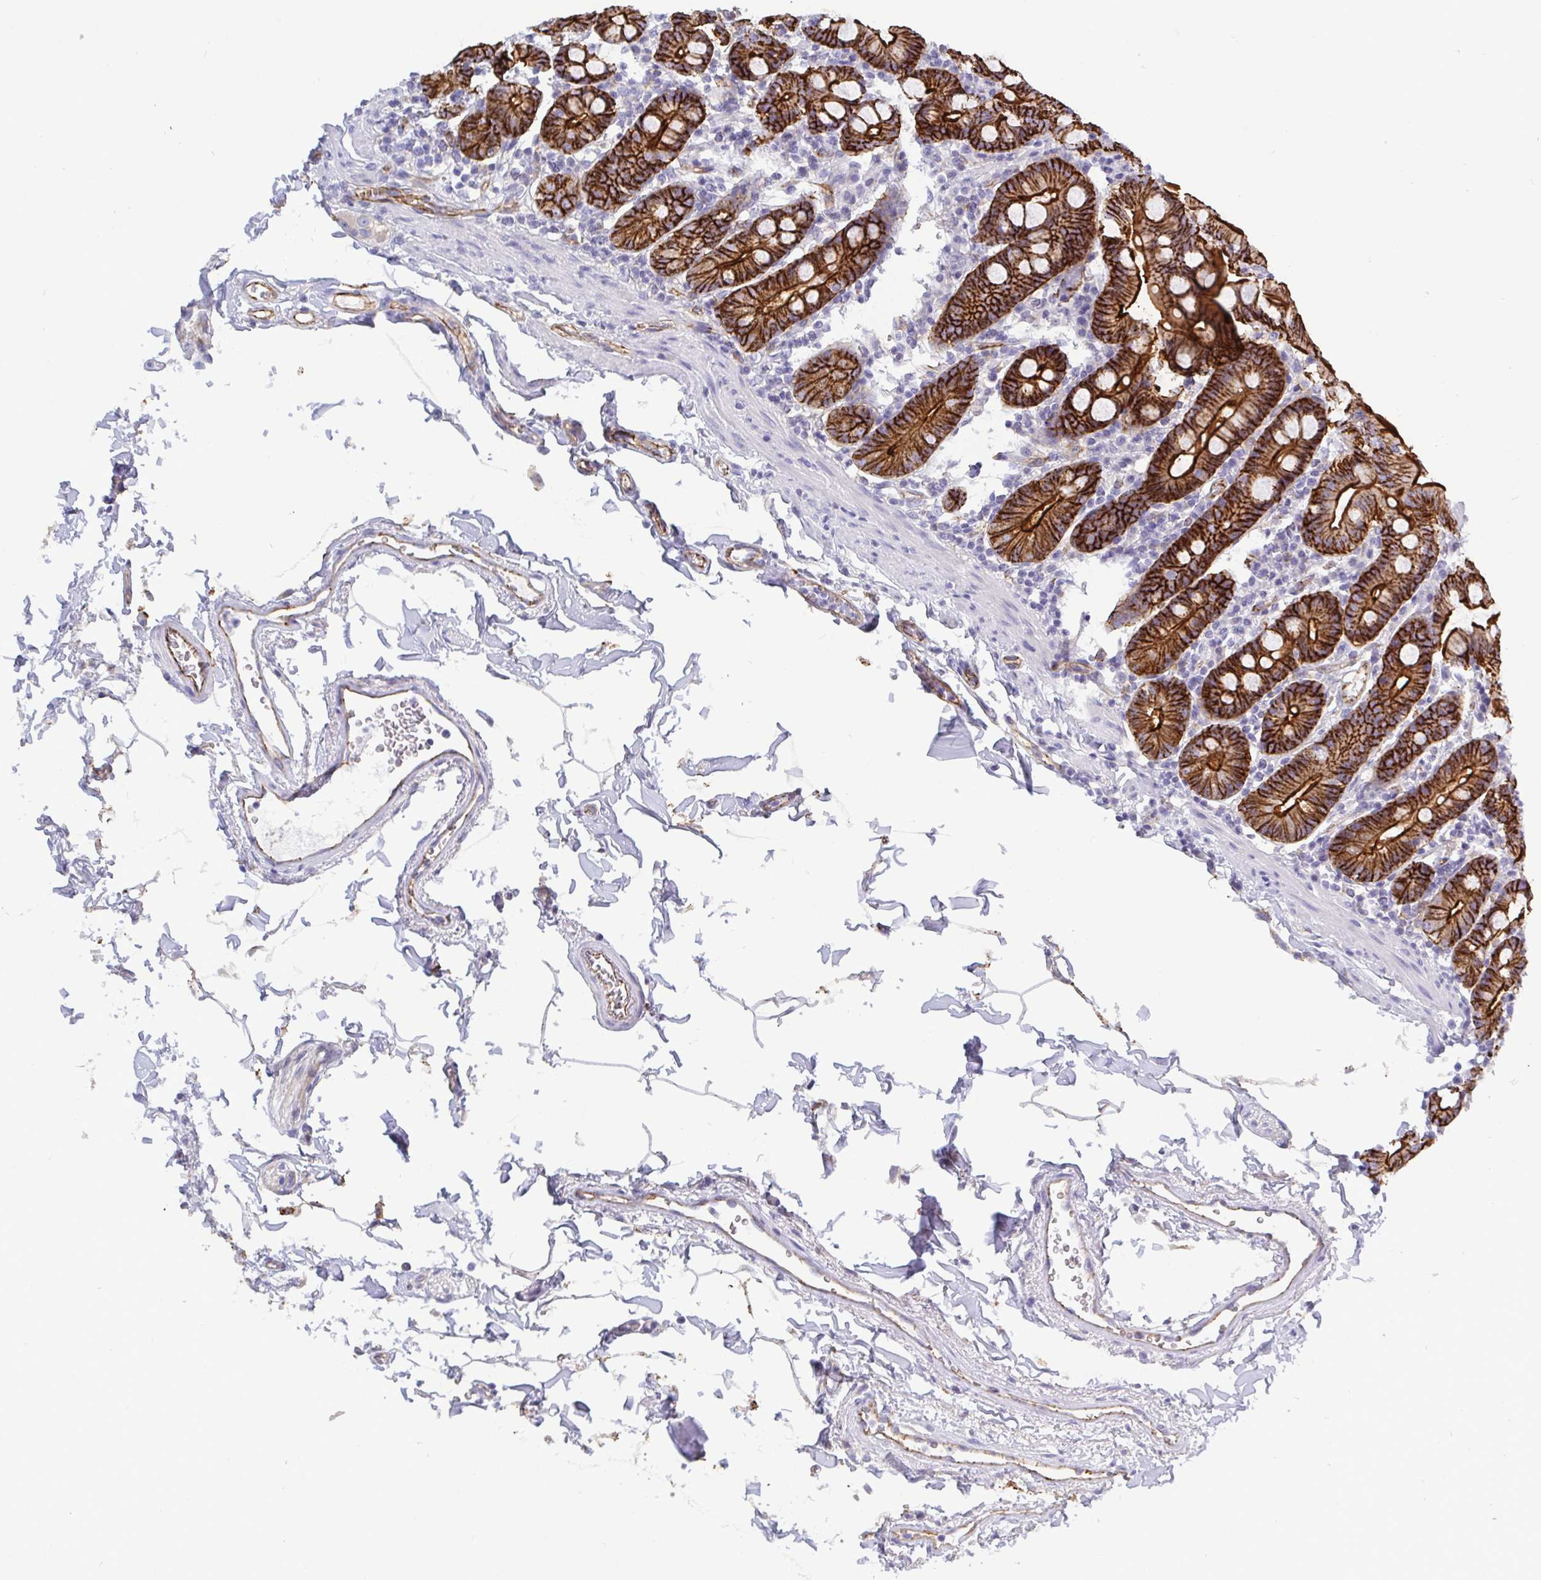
{"staining": {"intensity": "strong", "quantity": ">75%", "location": "cytoplasmic/membranous"}, "tissue": "duodenum", "cell_type": "Glandular cells", "image_type": "normal", "snomed": [{"axis": "morphology", "description": "Normal tissue, NOS"}, {"axis": "topography", "description": "Pancreas"}, {"axis": "topography", "description": "Duodenum"}], "caption": "Glandular cells display high levels of strong cytoplasmic/membranous positivity in about >75% of cells in benign human duodenum.", "gene": "LIMA1", "patient": {"sex": "male", "age": 59}}